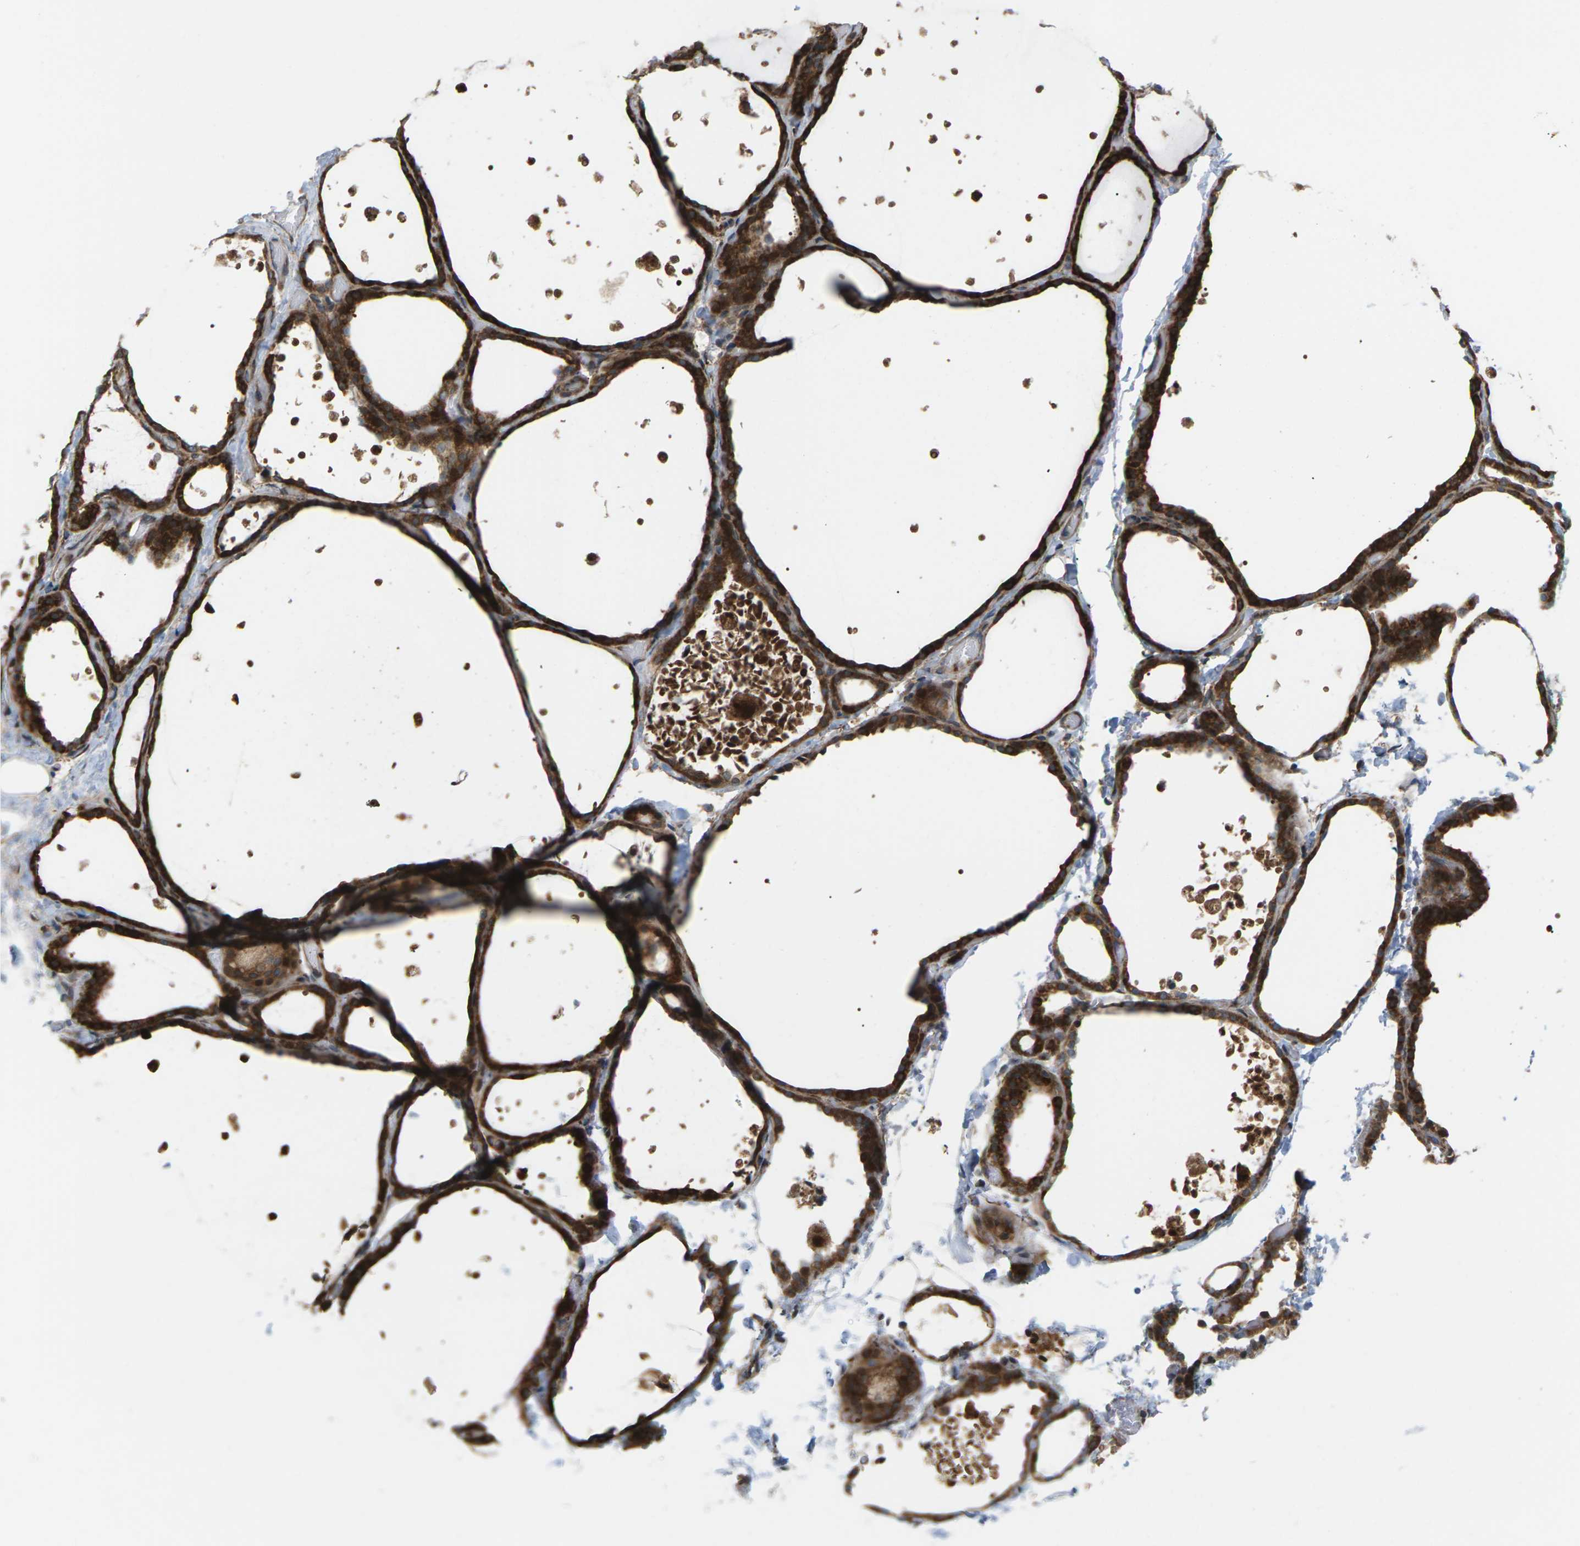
{"staining": {"intensity": "strong", "quantity": ">75%", "location": "cytoplasmic/membranous"}, "tissue": "thyroid gland", "cell_type": "Glandular cells", "image_type": "normal", "snomed": [{"axis": "morphology", "description": "Normal tissue, NOS"}, {"axis": "topography", "description": "Thyroid gland"}], "caption": "Immunohistochemistry (DAB (3,3'-diaminobenzidine)) staining of benign thyroid gland demonstrates strong cytoplasmic/membranous protein positivity in approximately >75% of glandular cells.", "gene": "ROBO1", "patient": {"sex": "female", "age": 44}}